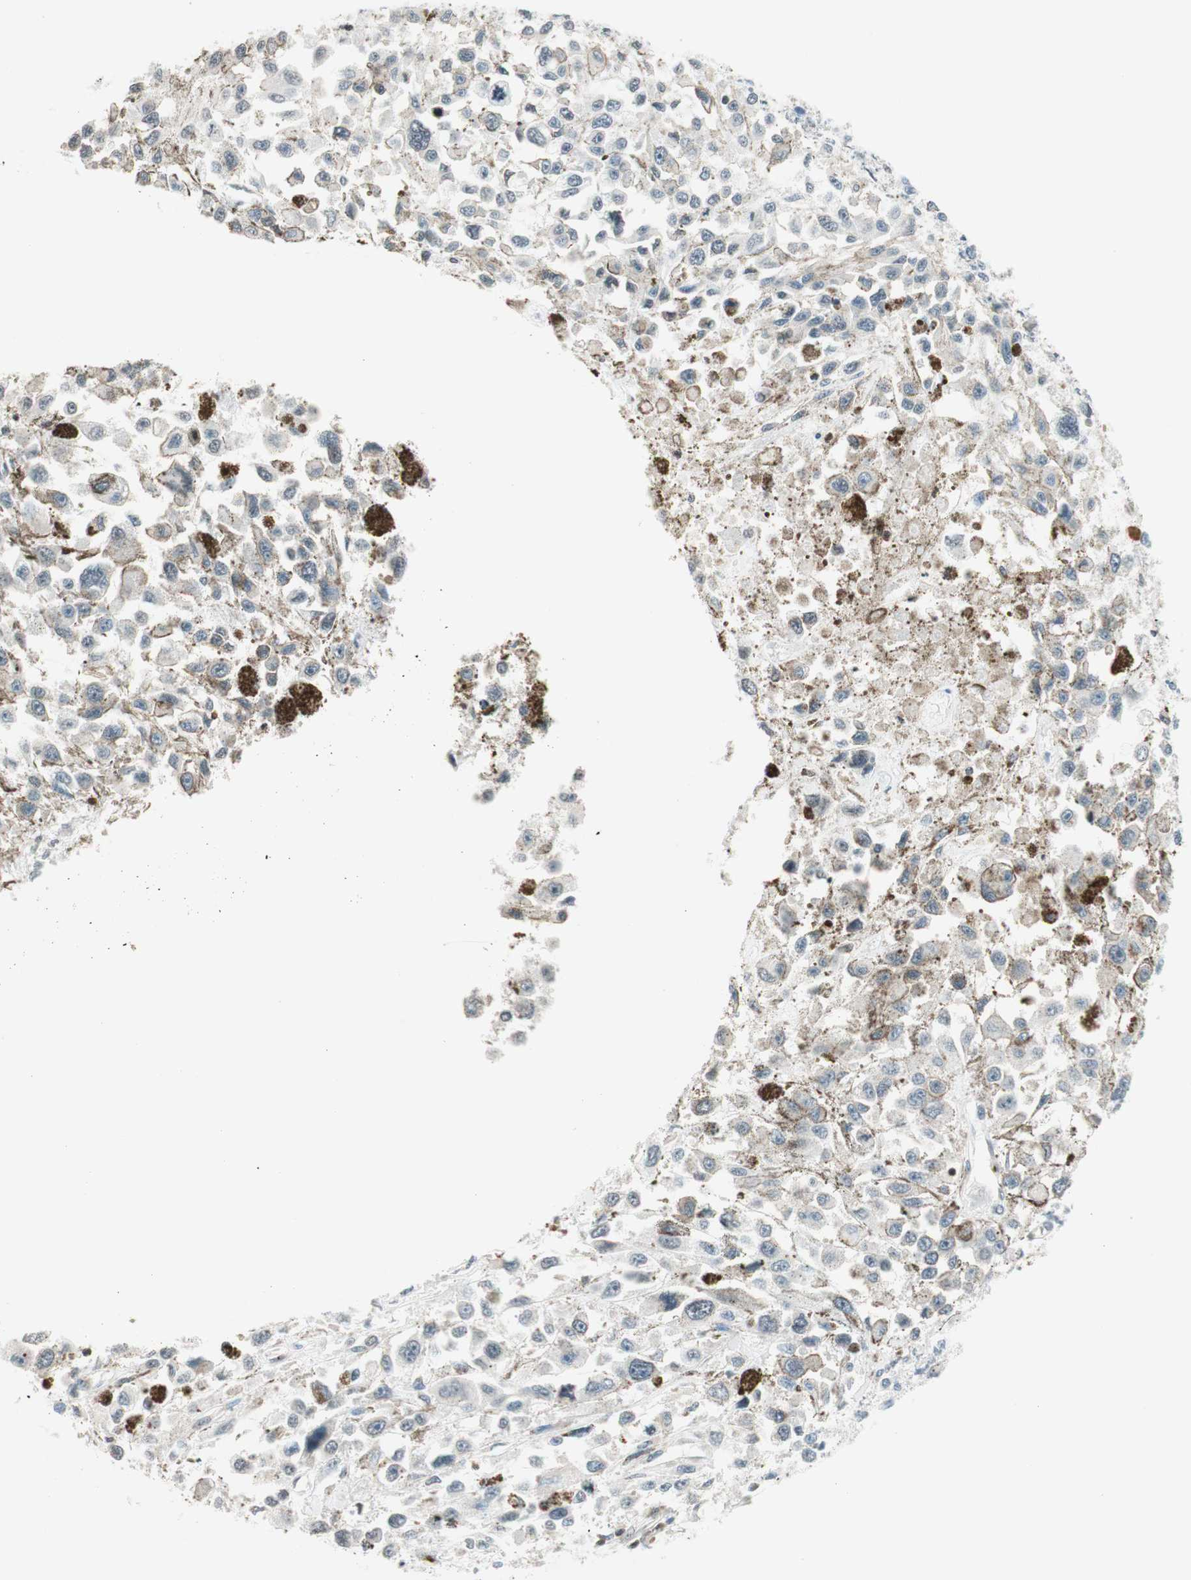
{"staining": {"intensity": "negative", "quantity": "none", "location": "none"}, "tissue": "melanoma", "cell_type": "Tumor cells", "image_type": "cancer", "snomed": [{"axis": "morphology", "description": "Malignant melanoma, Metastatic site"}, {"axis": "topography", "description": "Lymph node"}], "caption": "This image is of melanoma stained with IHC to label a protein in brown with the nuclei are counter-stained blue. There is no expression in tumor cells. (Stains: DAB immunohistochemistry (IHC) with hematoxylin counter stain, Microscopy: brightfield microscopy at high magnification).", "gene": "WIPF1", "patient": {"sex": "male", "age": 59}}